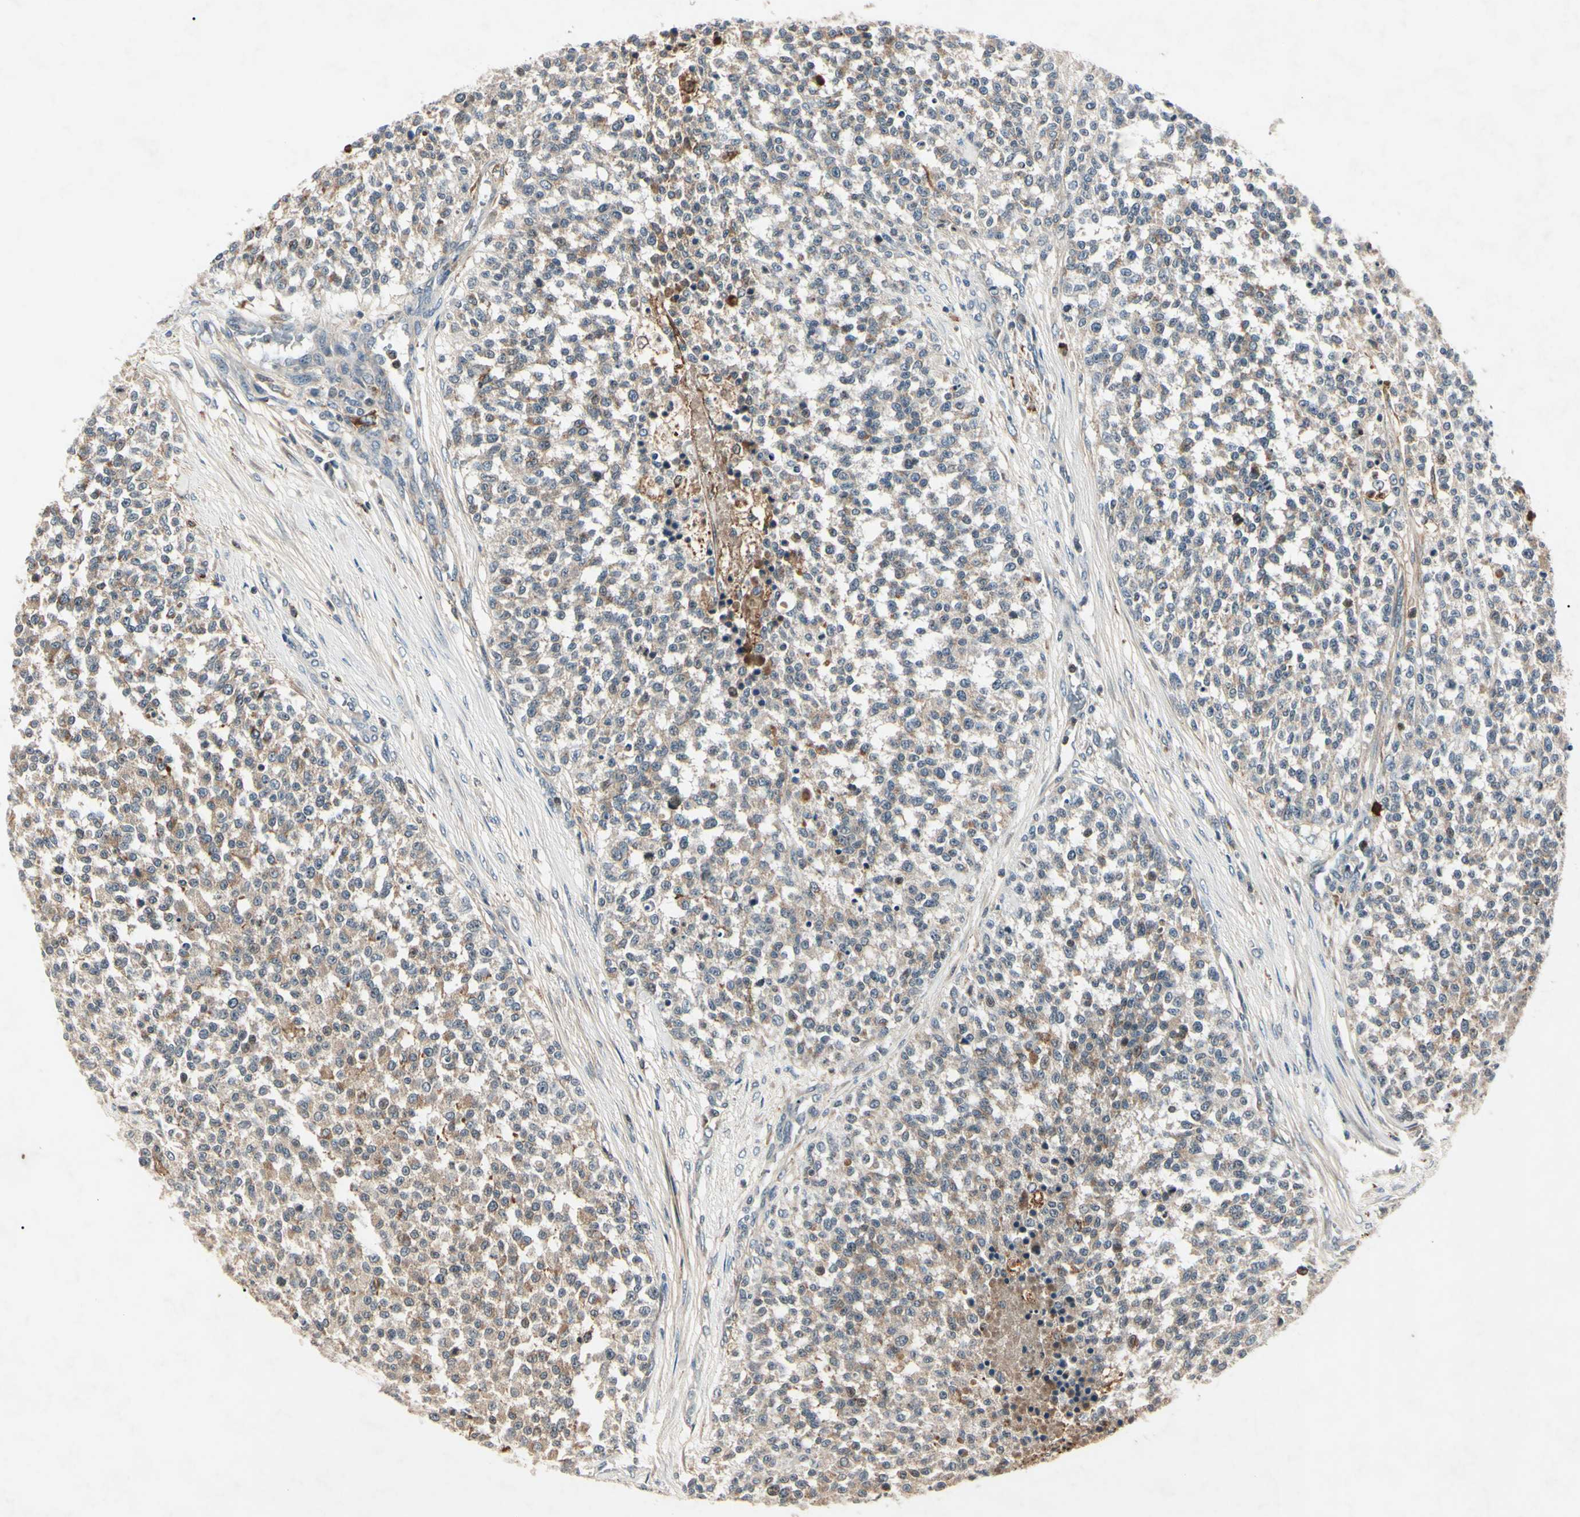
{"staining": {"intensity": "weak", "quantity": "25%-75%", "location": "cytoplasmic/membranous"}, "tissue": "testis cancer", "cell_type": "Tumor cells", "image_type": "cancer", "snomed": [{"axis": "morphology", "description": "Seminoma, NOS"}, {"axis": "topography", "description": "Testis"}], "caption": "High-magnification brightfield microscopy of testis cancer stained with DAB (3,3'-diaminobenzidine) (brown) and counterstained with hematoxylin (blue). tumor cells exhibit weak cytoplasmic/membranous expression is identified in approximately25%-75% of cells.", "gene": "AEBP1", "patient": {"sex": "male", "age": 59}}